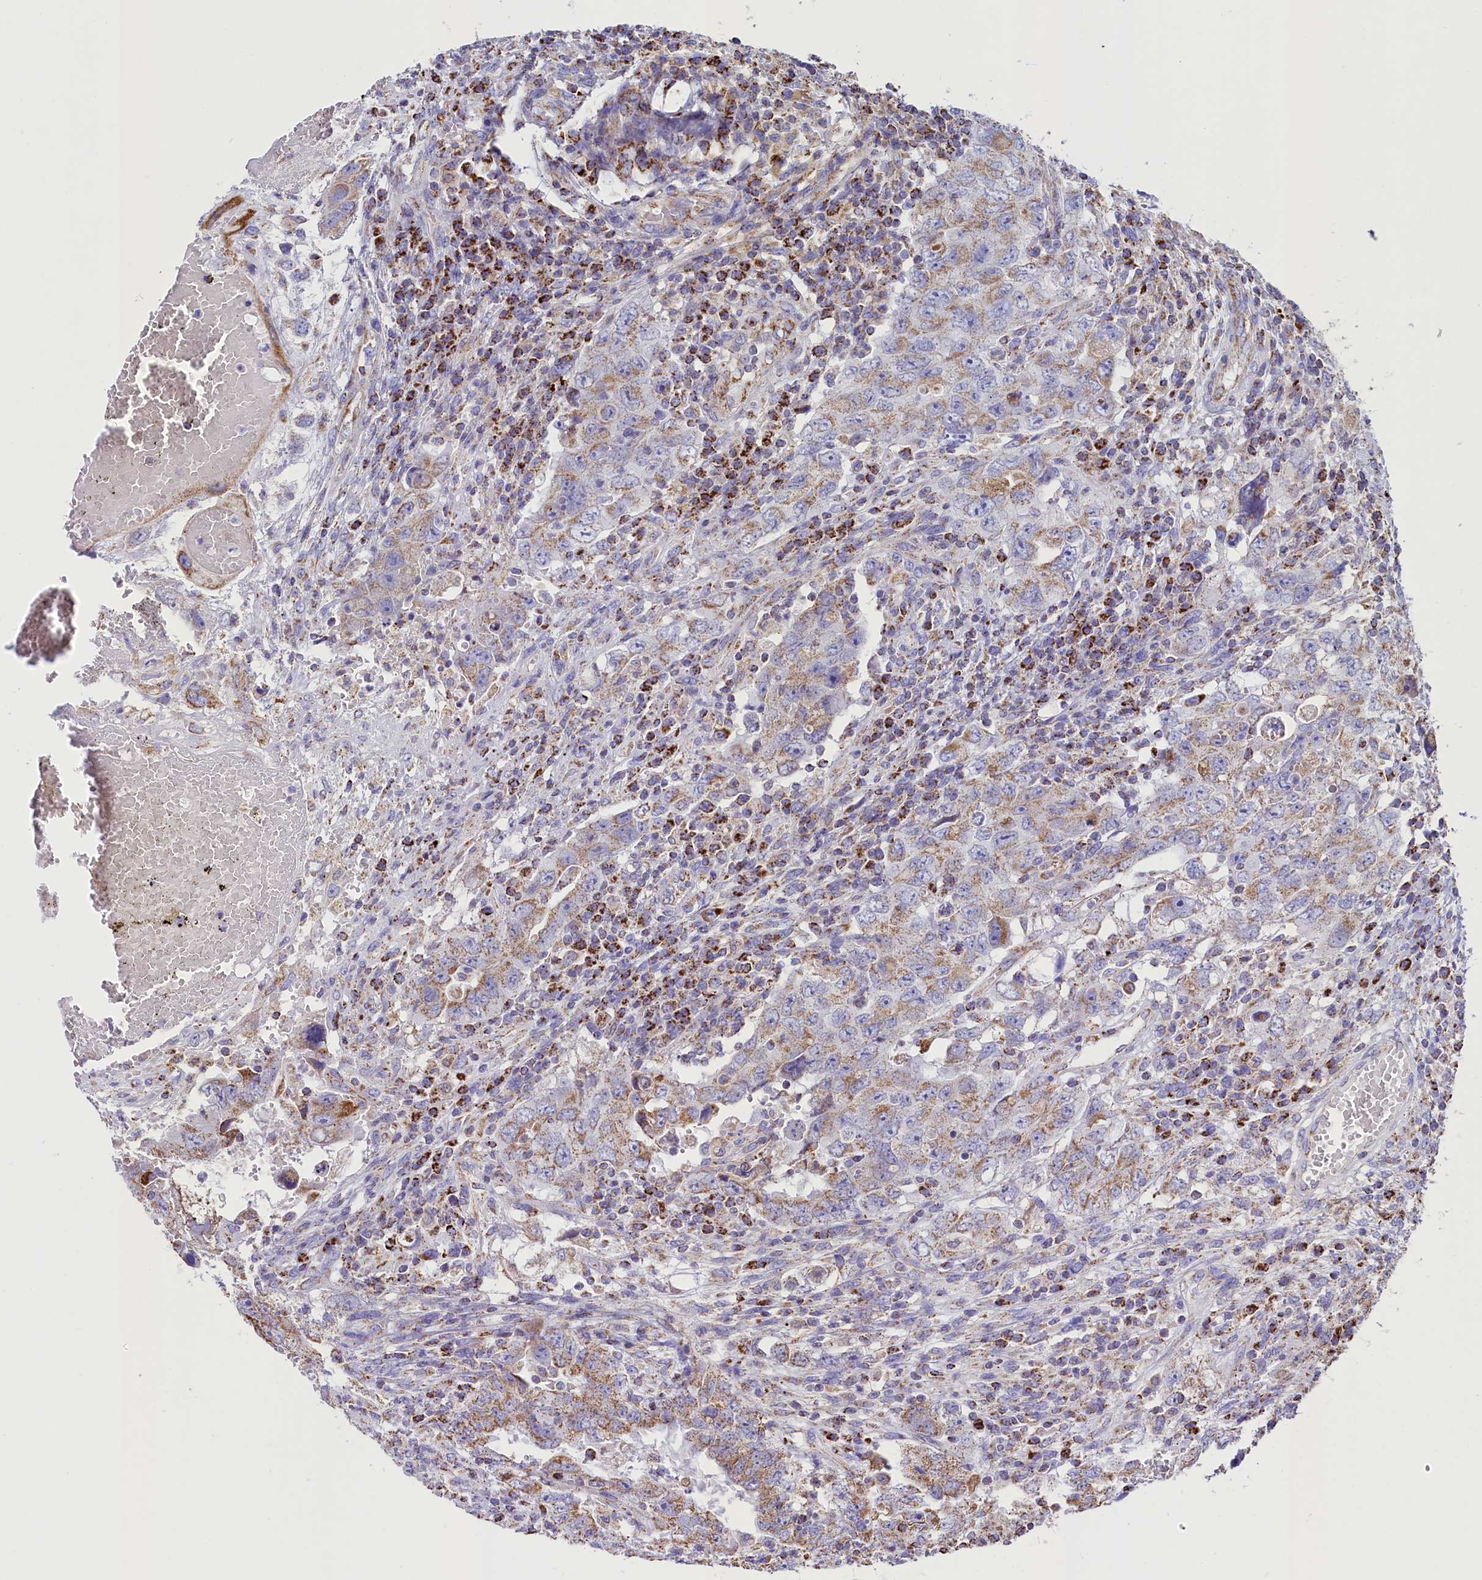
{"staining": {"intensity": "weak", "quantity": ">75%", "location": "cytoplasmic/membranous"}, "tissue": "testis cancer", "cell_type": "Tumor cells", "image_type": "cancer", "snomed": [{"axis": "morphology", "description": "Carcinoma, Embryonal, NOS"}, {"axis": "topography", "description": "Testis"}], "caption": "DAB (3,3'-diaminobenzidine) immunohistochemical staining of human testis cancer (embryonal carcinoma) displays weak cytoplasmic/membranous protein positivity in about >75% of tumor cells.", "gene": "IDH3A", "patient": {"sex": "male", "age": 26}}